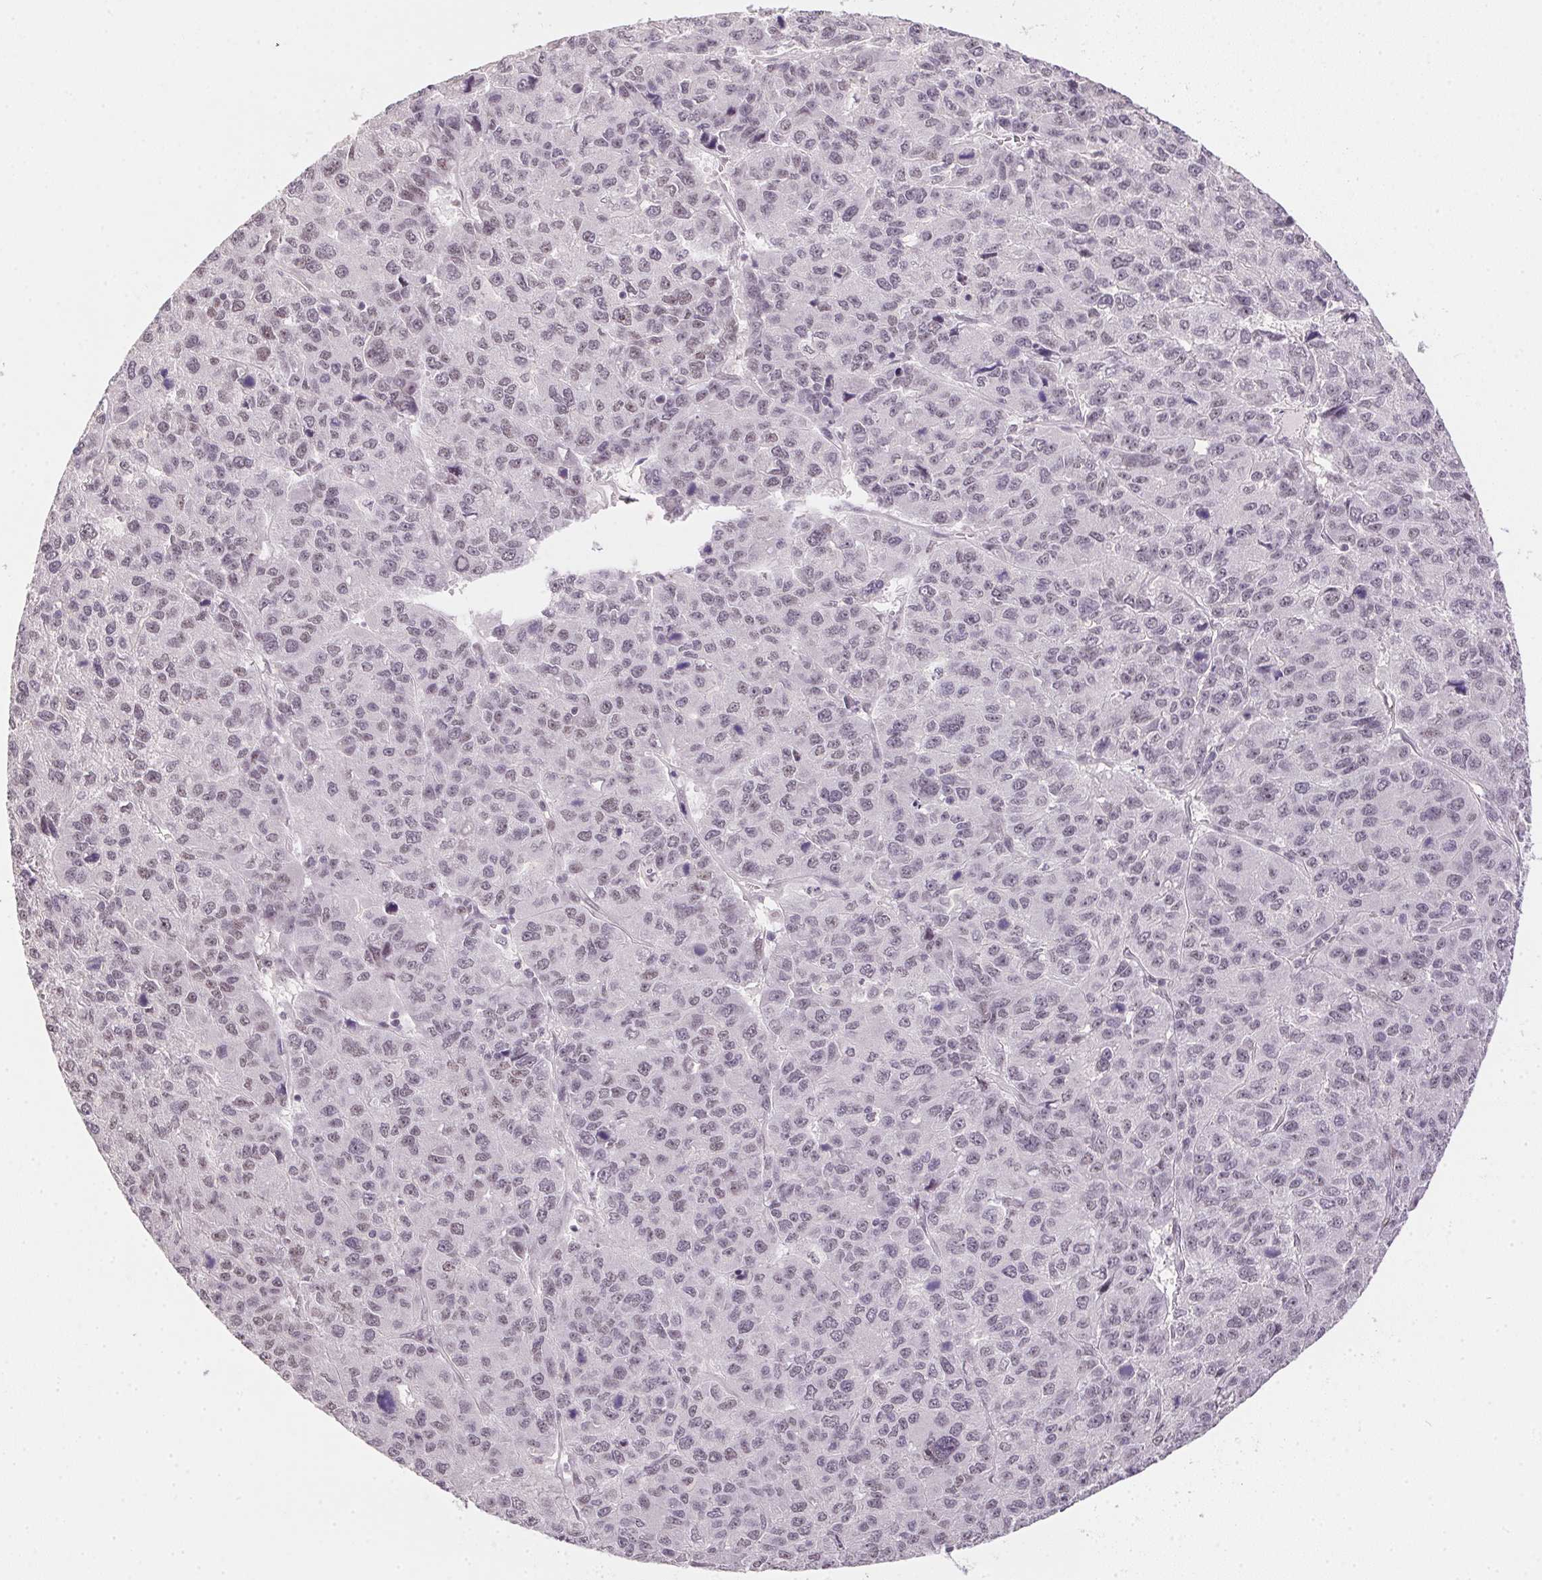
{"staining": {"intensity": "negative", "quantity": "none", "location": "none"}, "tissue": "liver cancer", "cell_type": "Tumor cells", "image_type": "cancer", "snomed": [{"axis": "morphology", "description": "Carcinoma, Hepatocellular, NOS"}, {"axis": "topography", "description": "Liver"}], "caption": "The IHC histopathology image has no significant staining in tumor cells of hepatocellular carcinoma (liver) tissue. Nuclei are stained in blue.", "gene": "KDM4D", "patient": {"sex": "male", "age": 69}}